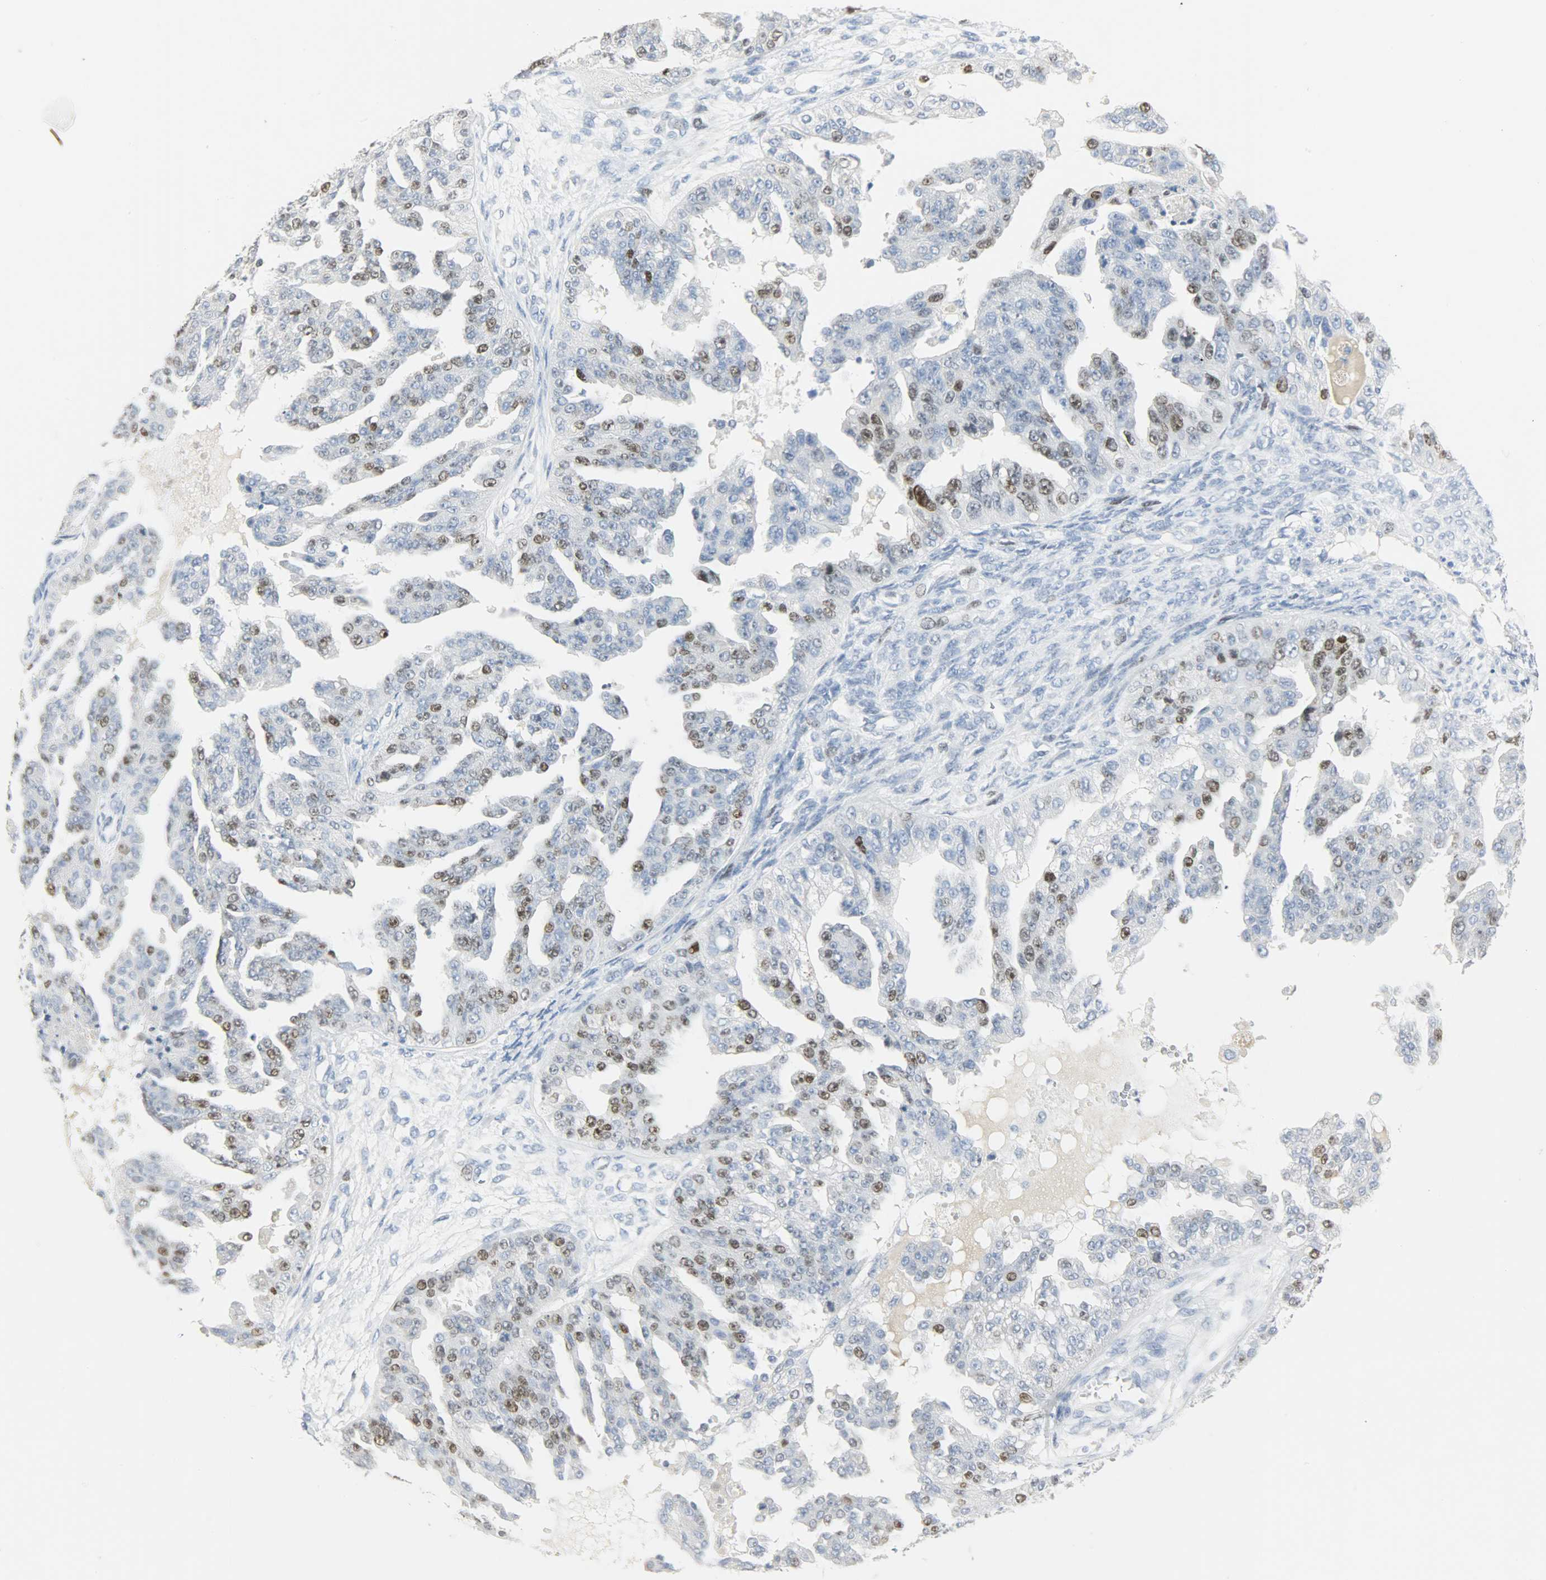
{"staining": {"intensity": "moderate", "quantity": "<25%", "location": "nuclear"}, "tissue": "ovarian cancer", "cell_type": "Tumor cells", "image_type": "cancer", "snomed": [{"axis": "morphology", "description": "Cystadenocarcinoma, serous, NOS"}, {"axis": "topography", "description": "Ovary"}], "caption": "Protein expression analysis of human serous cystadenocarcinoma (ovarian) reveals moderate nuclear expression in approximately <25% of tumor cells.", "gene": "HELLS", "patient": {"sex": "female", "age": 58}}